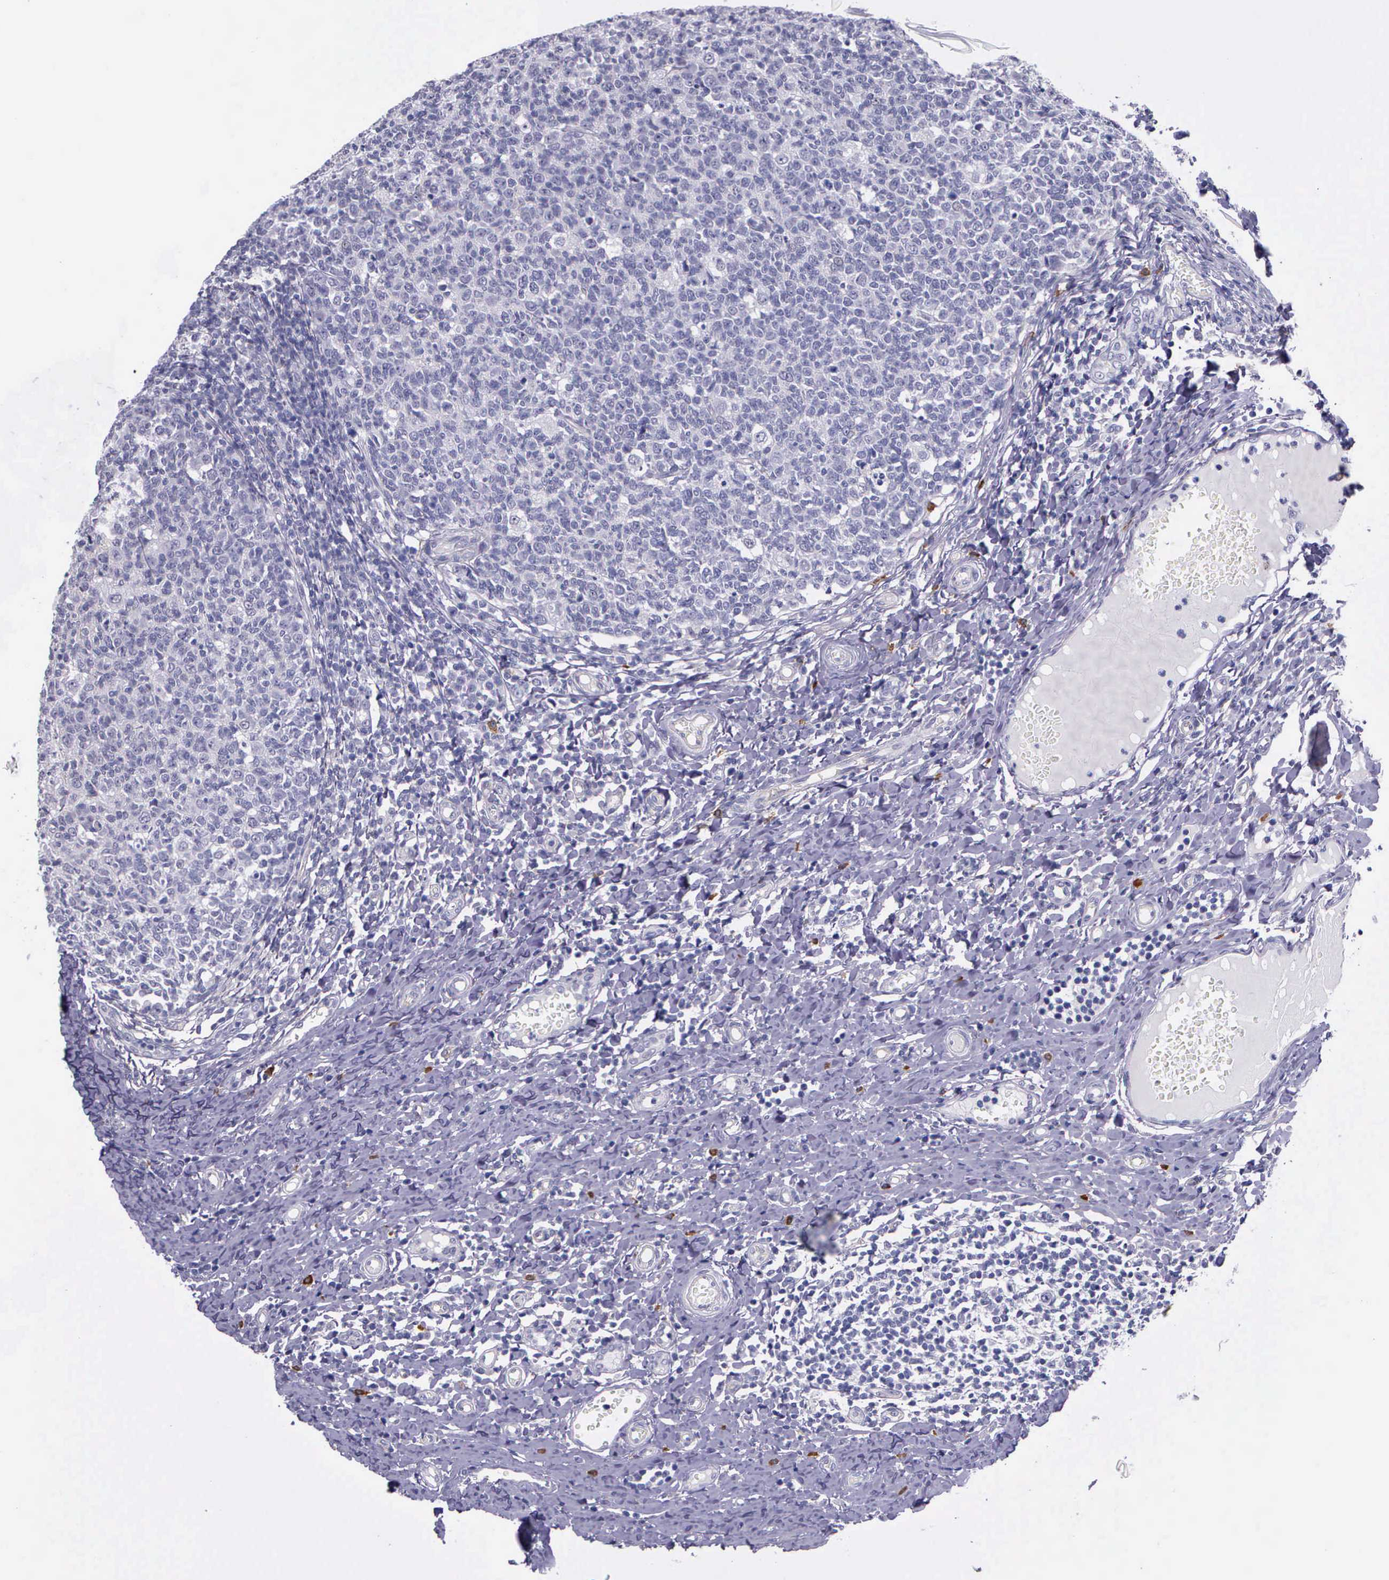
{"staining": {"intensity": "negative", "quantity": "none", "location": "none"}, "tissue": "tonsil", "cell_type": "Germinal center cells", "image_type": "normal", "snomed": [{"axis": "morphology", "description": "Normal tissue, NOS"}, {"axis": "topography", "description": "Tonsil"}], "caption": "The histopathology image exhibits no staining of germinal center cells in benign tonsil. Brightfield microscopy of immunohistochemistry stained with DAB (brown) and hematoxylin (blue), captured at high magnification.", "gene": "AHNAK2", "patient": {"sex": "male", "age": 6}}